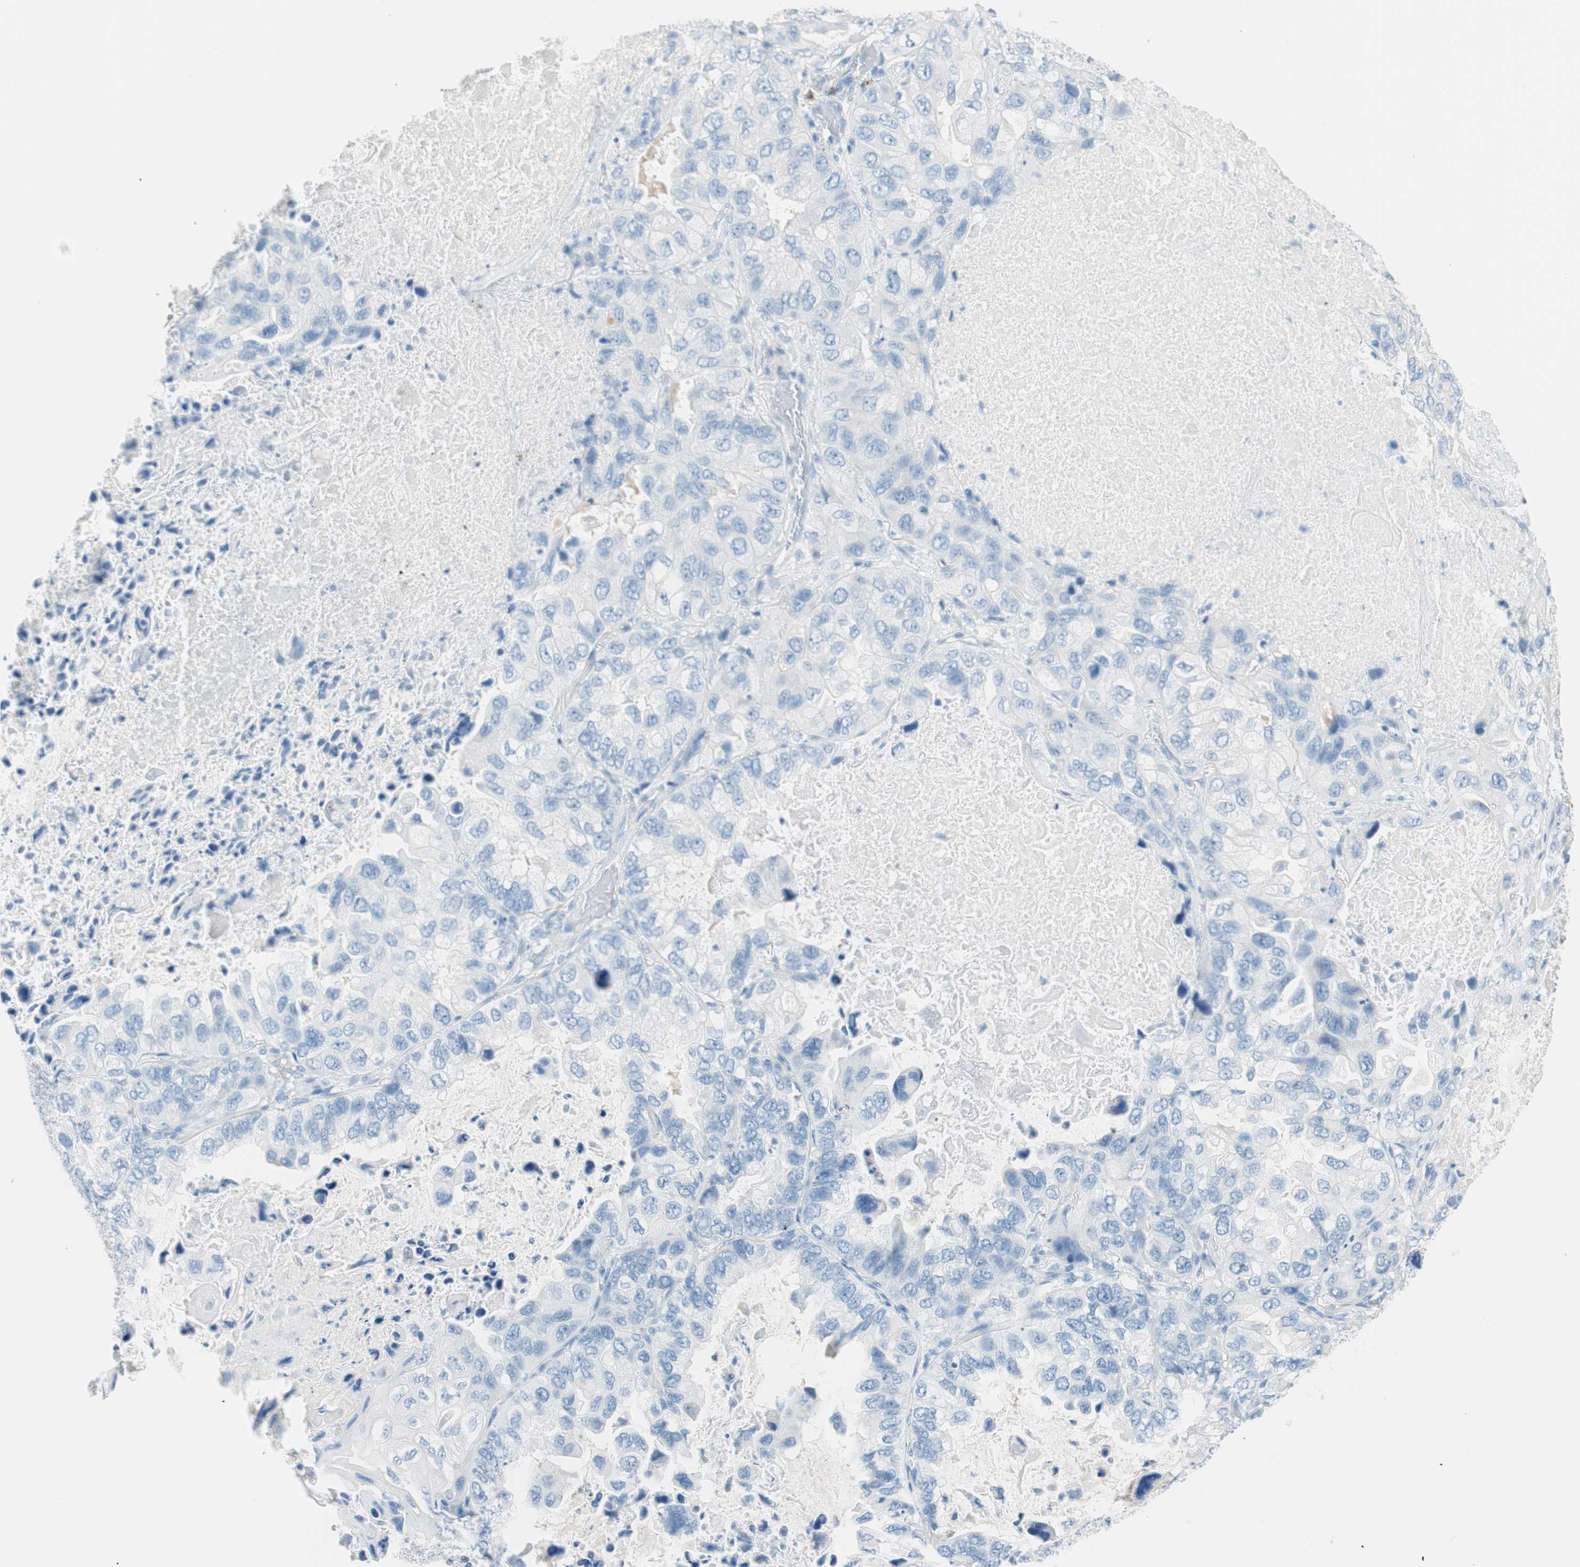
{"staining": {"intensity": "negative", "quantity": "none", "location": "none"}, "tissue": "lung cancer", "cell_type": "Tumor cells", "image_type": "cancer", "snomed": [{"axis": "morphology", "description": "Squamous cell carcinoma, NOS"}, {"axis": "topography", "description": "Lung"}], "caption": "The histopathology image demonstrates no staining of tumor cells in lung squamous cell carcinoma.", "gene": "TNFRSF13C", "patient": {"sex": "female", "age": 73}}